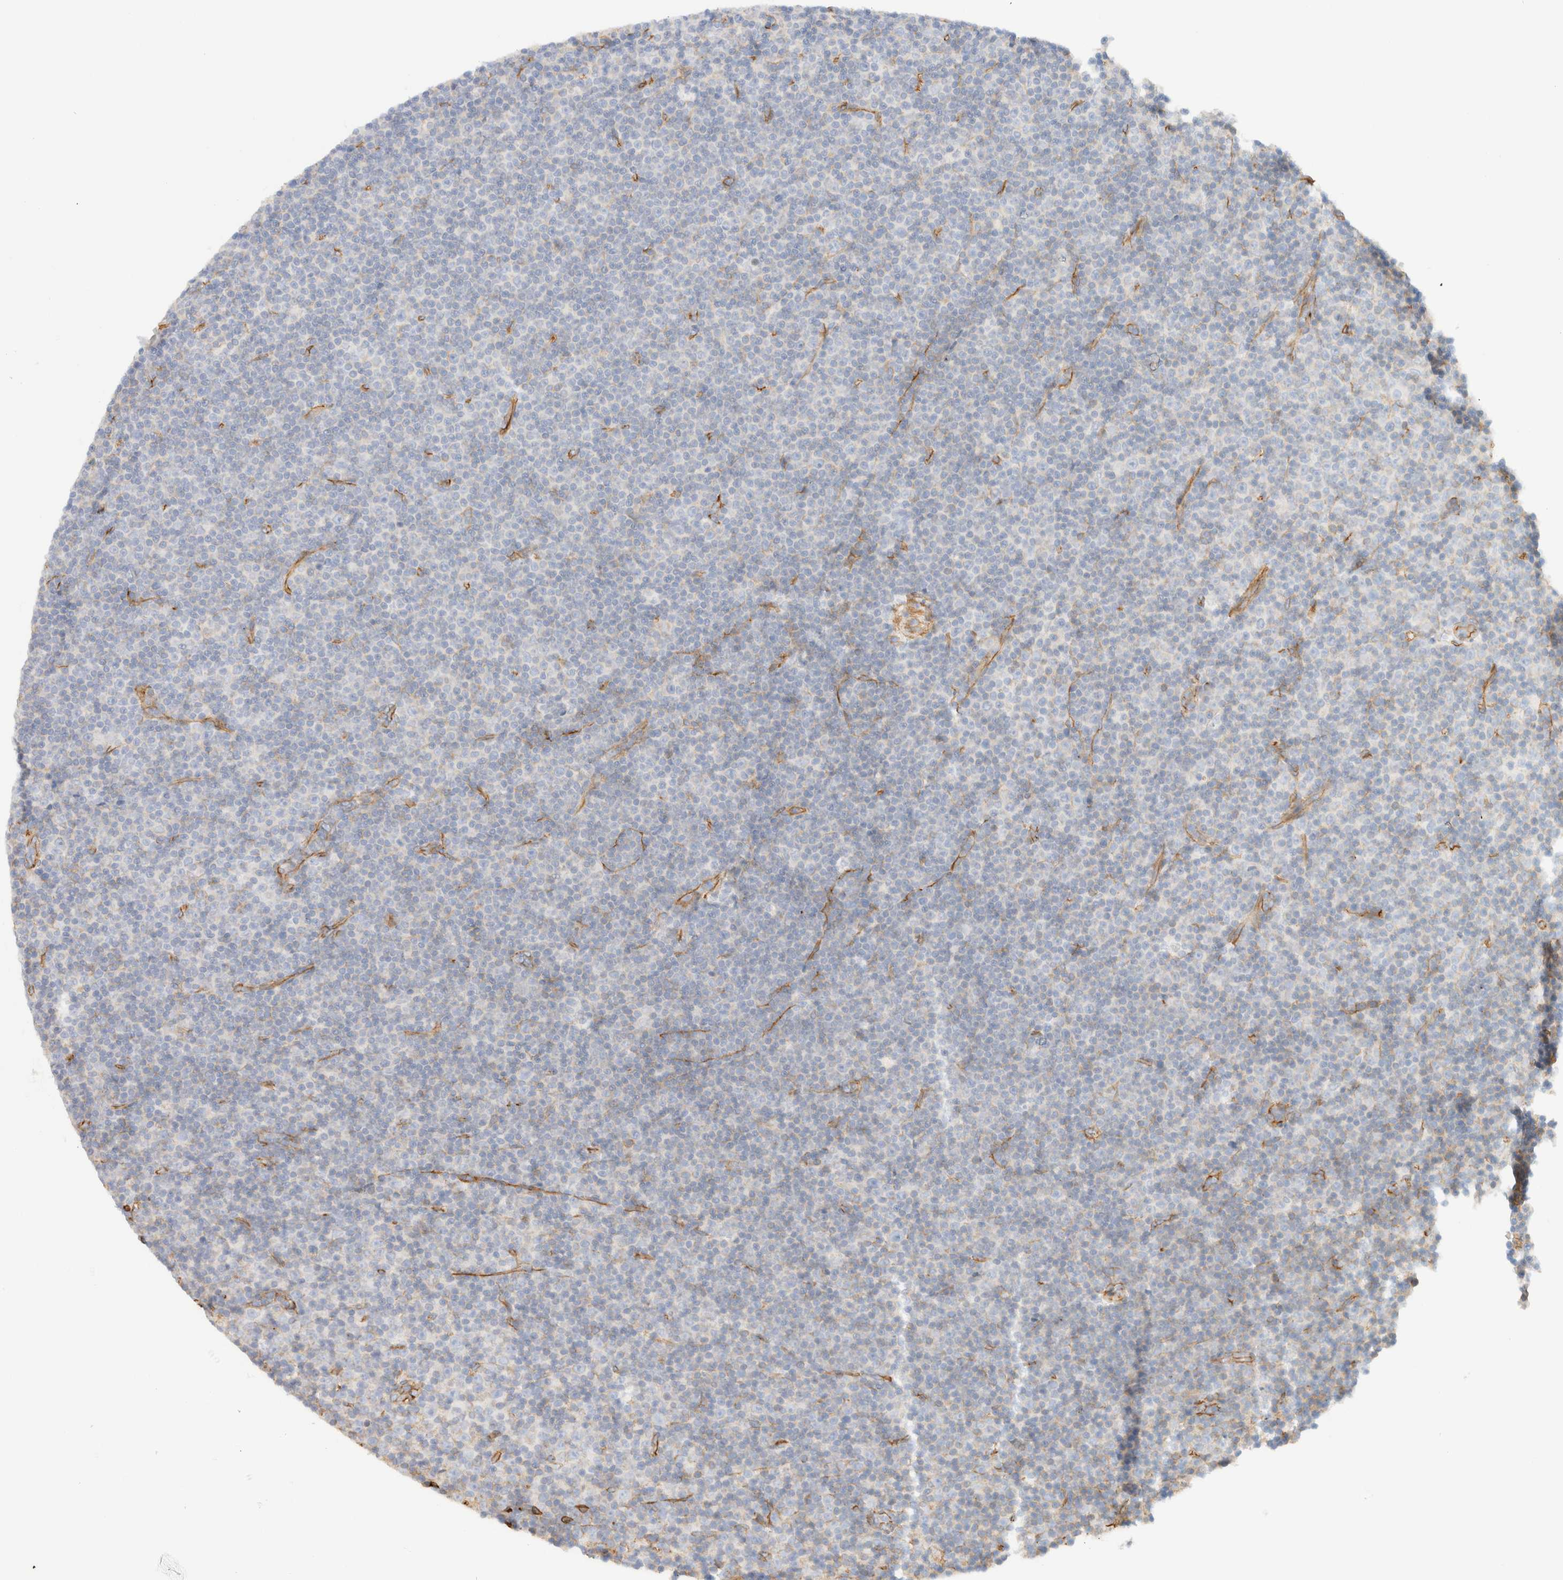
{"staining": {"intensity": "negative", "quantity": "none", "location": "none"}, "tissue": "lymphoma", "cell_type": "Tumor cells", "image_type": "cancer", "snomed": [{"axis": "morphology", "description": "Malignant lymphoma, non-Hodgkin's type, Low grade"}, {"axis": "topography", "description": "Lymph node"}], "caption": "Immunohistochemistry of human low-grade malignant lymphoma, non-Hodgkin's type demonstrates no staining in tumor cells. (DAB (3,3'-diaminobenzidine) immunohistochemistry (IHC) visualized using brightfield microscopy, high magnification).", "gene": "CYB5R4", "patient": {"sex": "female", "age": 67}}